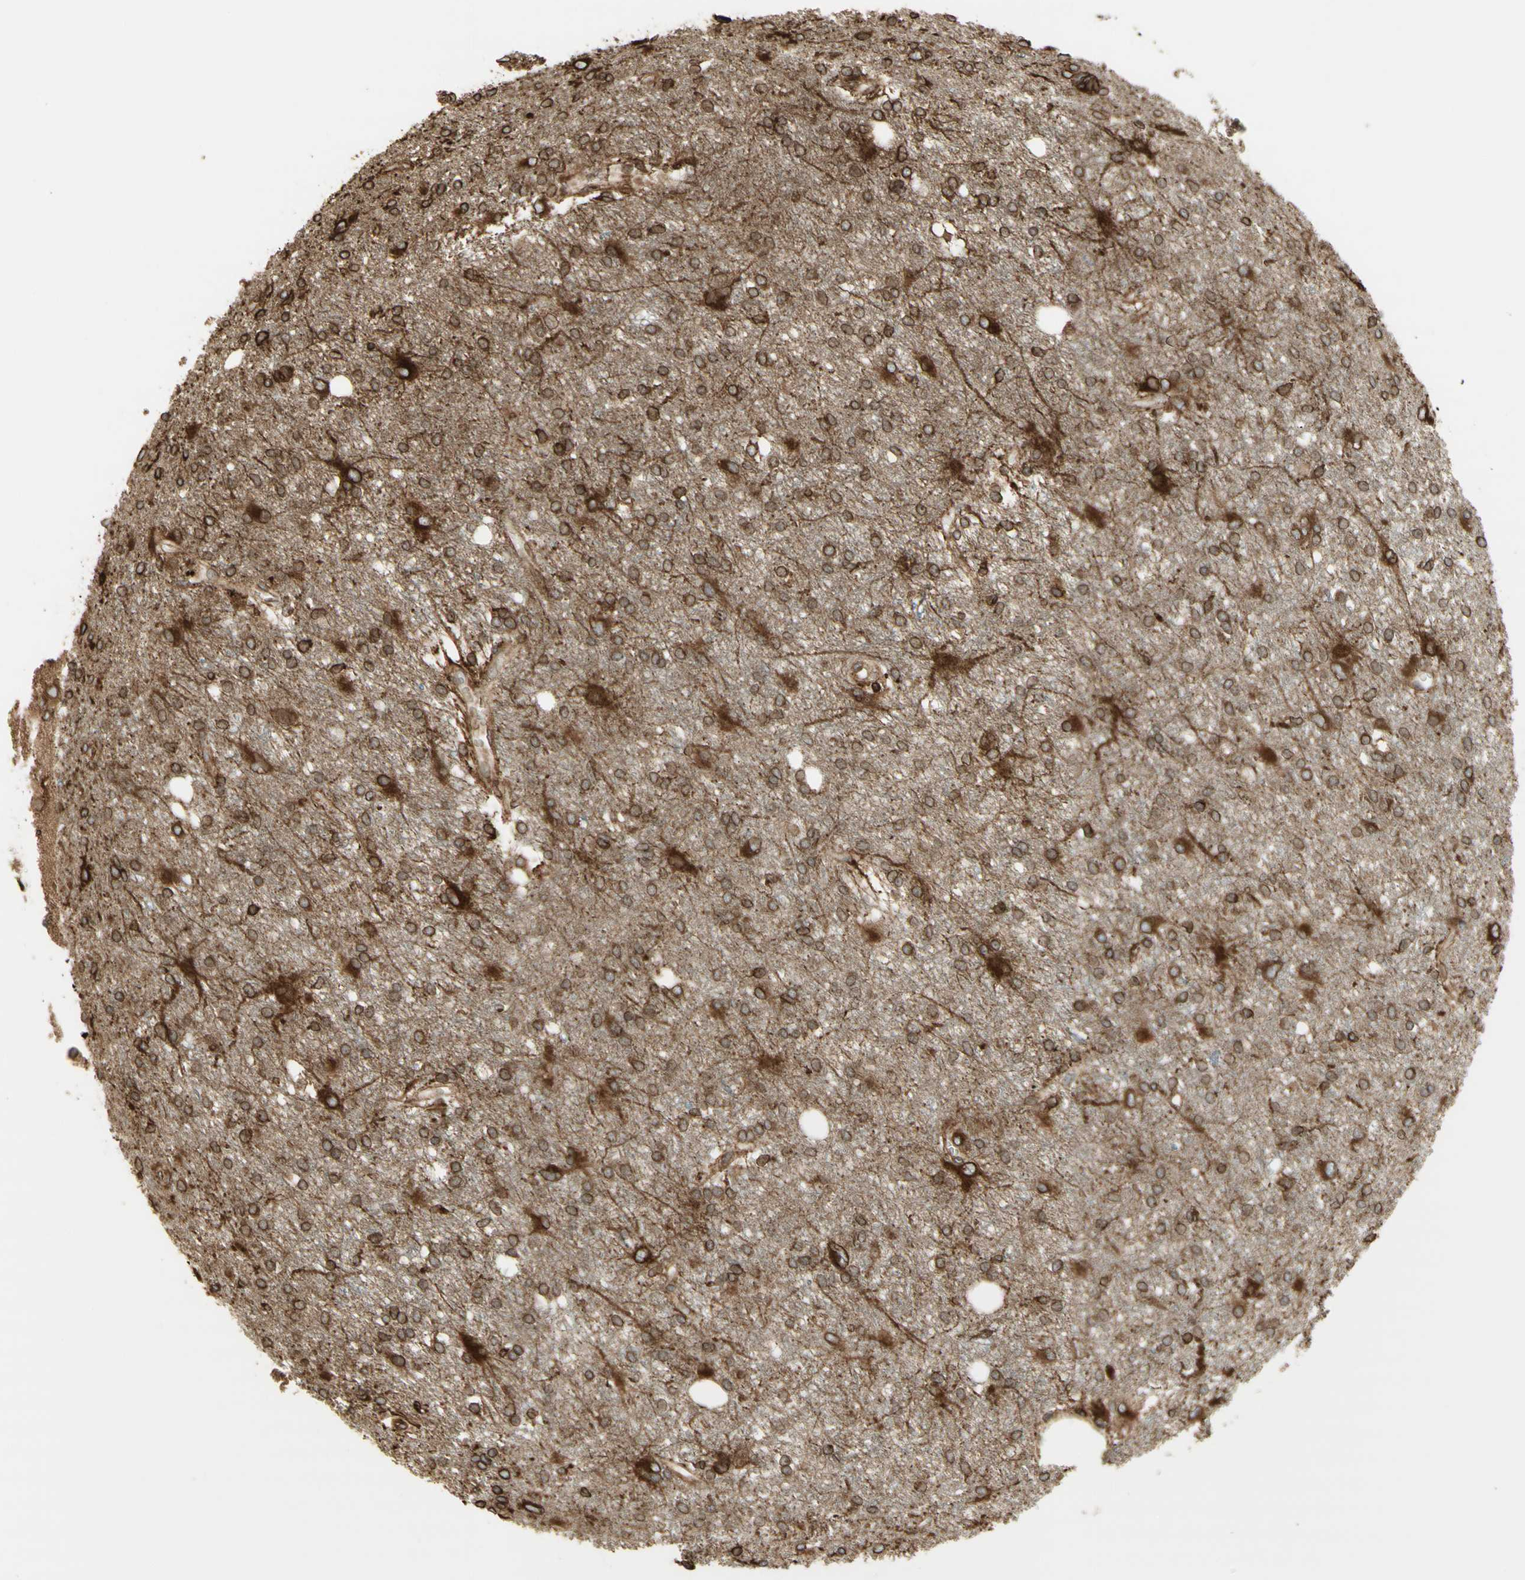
{"staining": {"intensity": "moderate", "quantity": ">75%", "location": "cytoplasmic/membranous"}, "tissue": "glioma", "cell_type": "Tumor cells", "image_type": "cancer", "snomed": [{"axis": "morphology", "description": "Glioma, malignant, High grade"}, {"axis": "topography", "description": "Brain"}], "caption": "A photomicrograph of malignant glioma (high-grade) stained for a protein displays moderate cytoplasmic/membranous brown staining in tumor cells. The staining was performed using DAB (3,3'-diaminobenzidine), with brown indicating positive protein expression. Nuclei are stained blue with hematoxylin.", "gene": "CANX", "patient": {"sex": "female", "age": 59}}